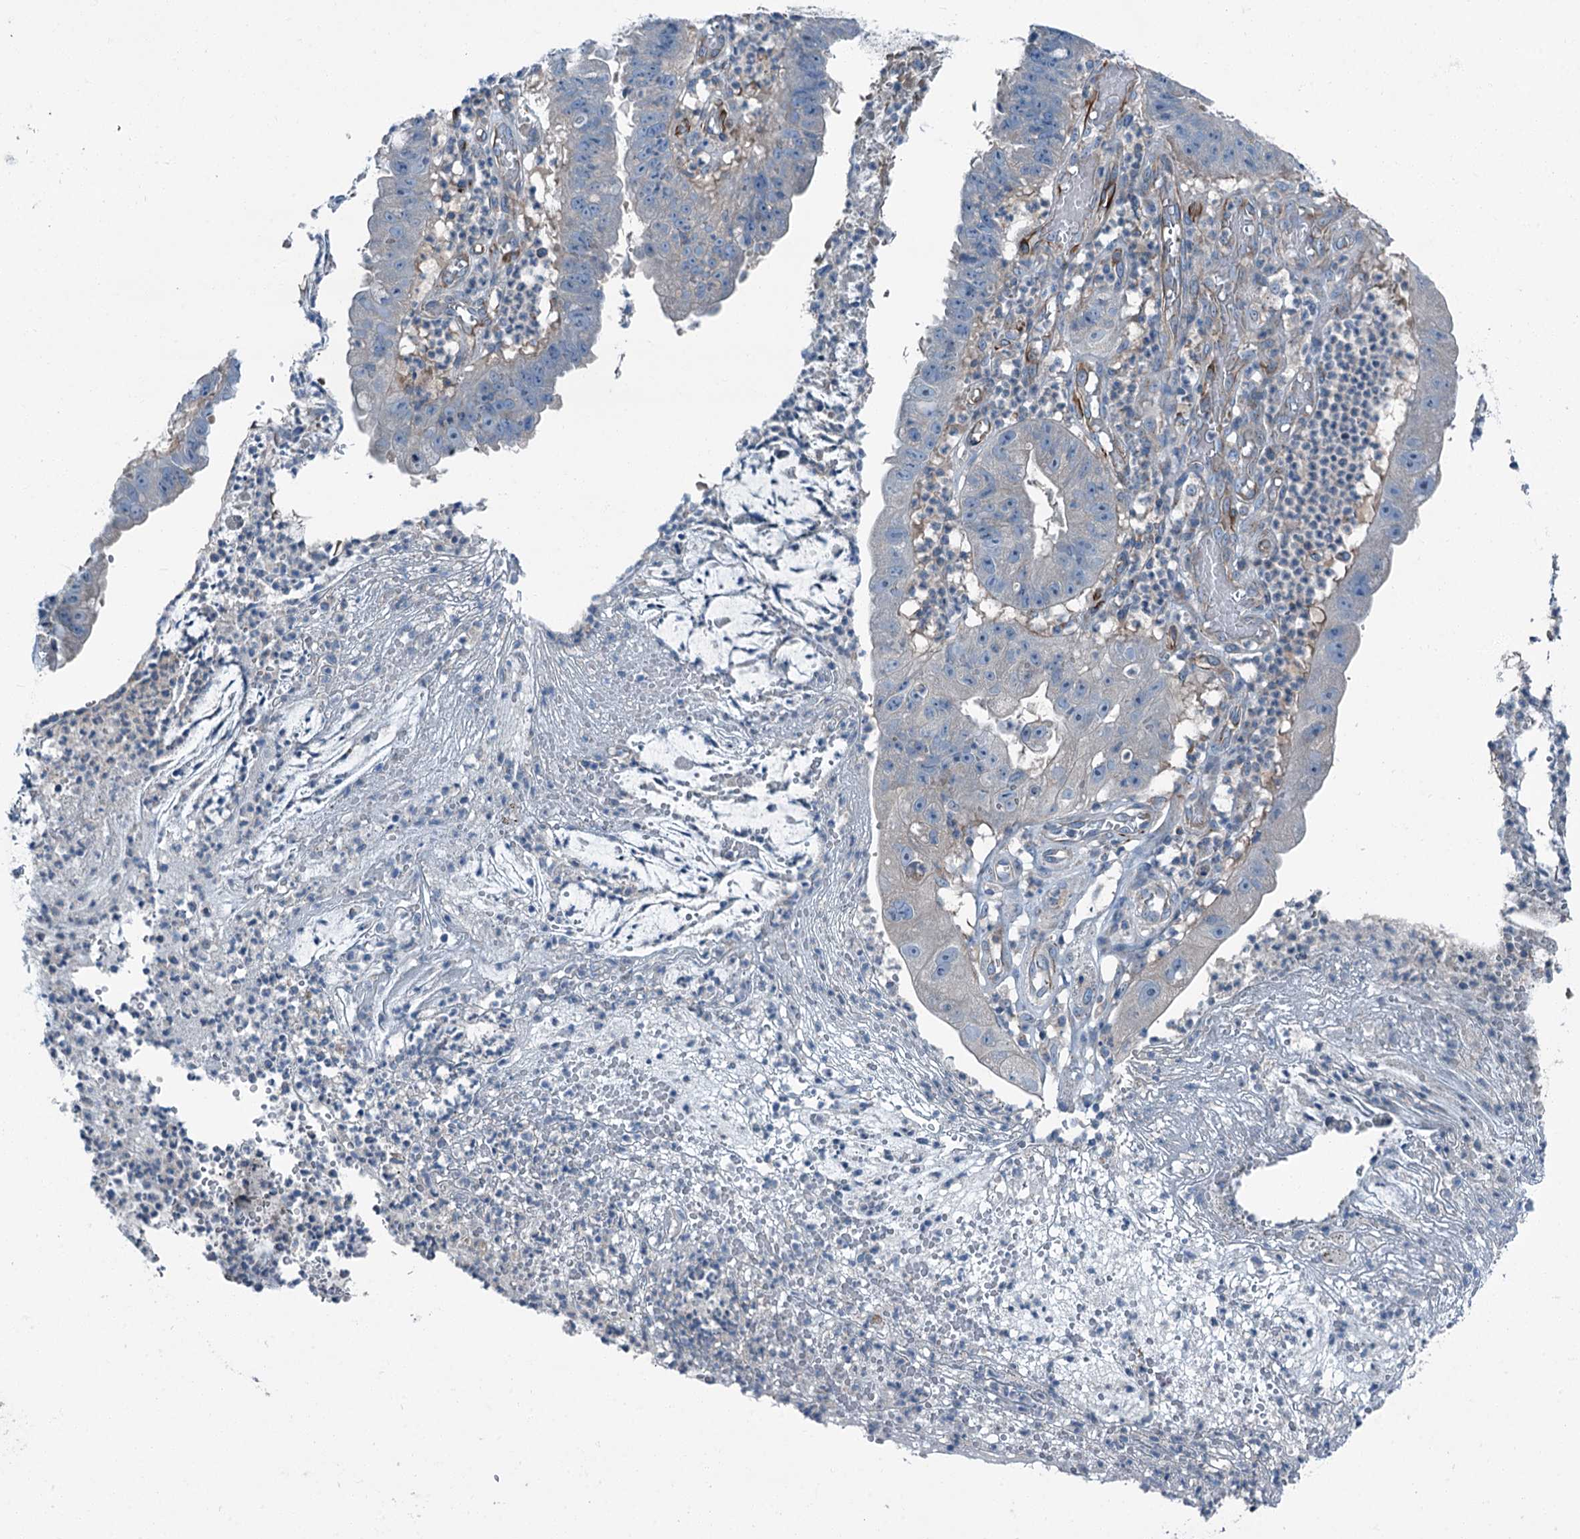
{"staining": {"intensity": "negative", "quantity": "none", "location": "none"}, "tissue": "stomach cancer", "cell_type": "Tumor cells", "image_type": "cancer", "snomed": [{"axis": "morphology", "description": "Adenocarcinoma, NOS"}, {"axis": "topography", "description": "Stomach"}], "caption": "Tumor cells show no significant protein expression in stomach cancer.", "gene": "AXL", "patient": {"sex": "male", "age": 59}}